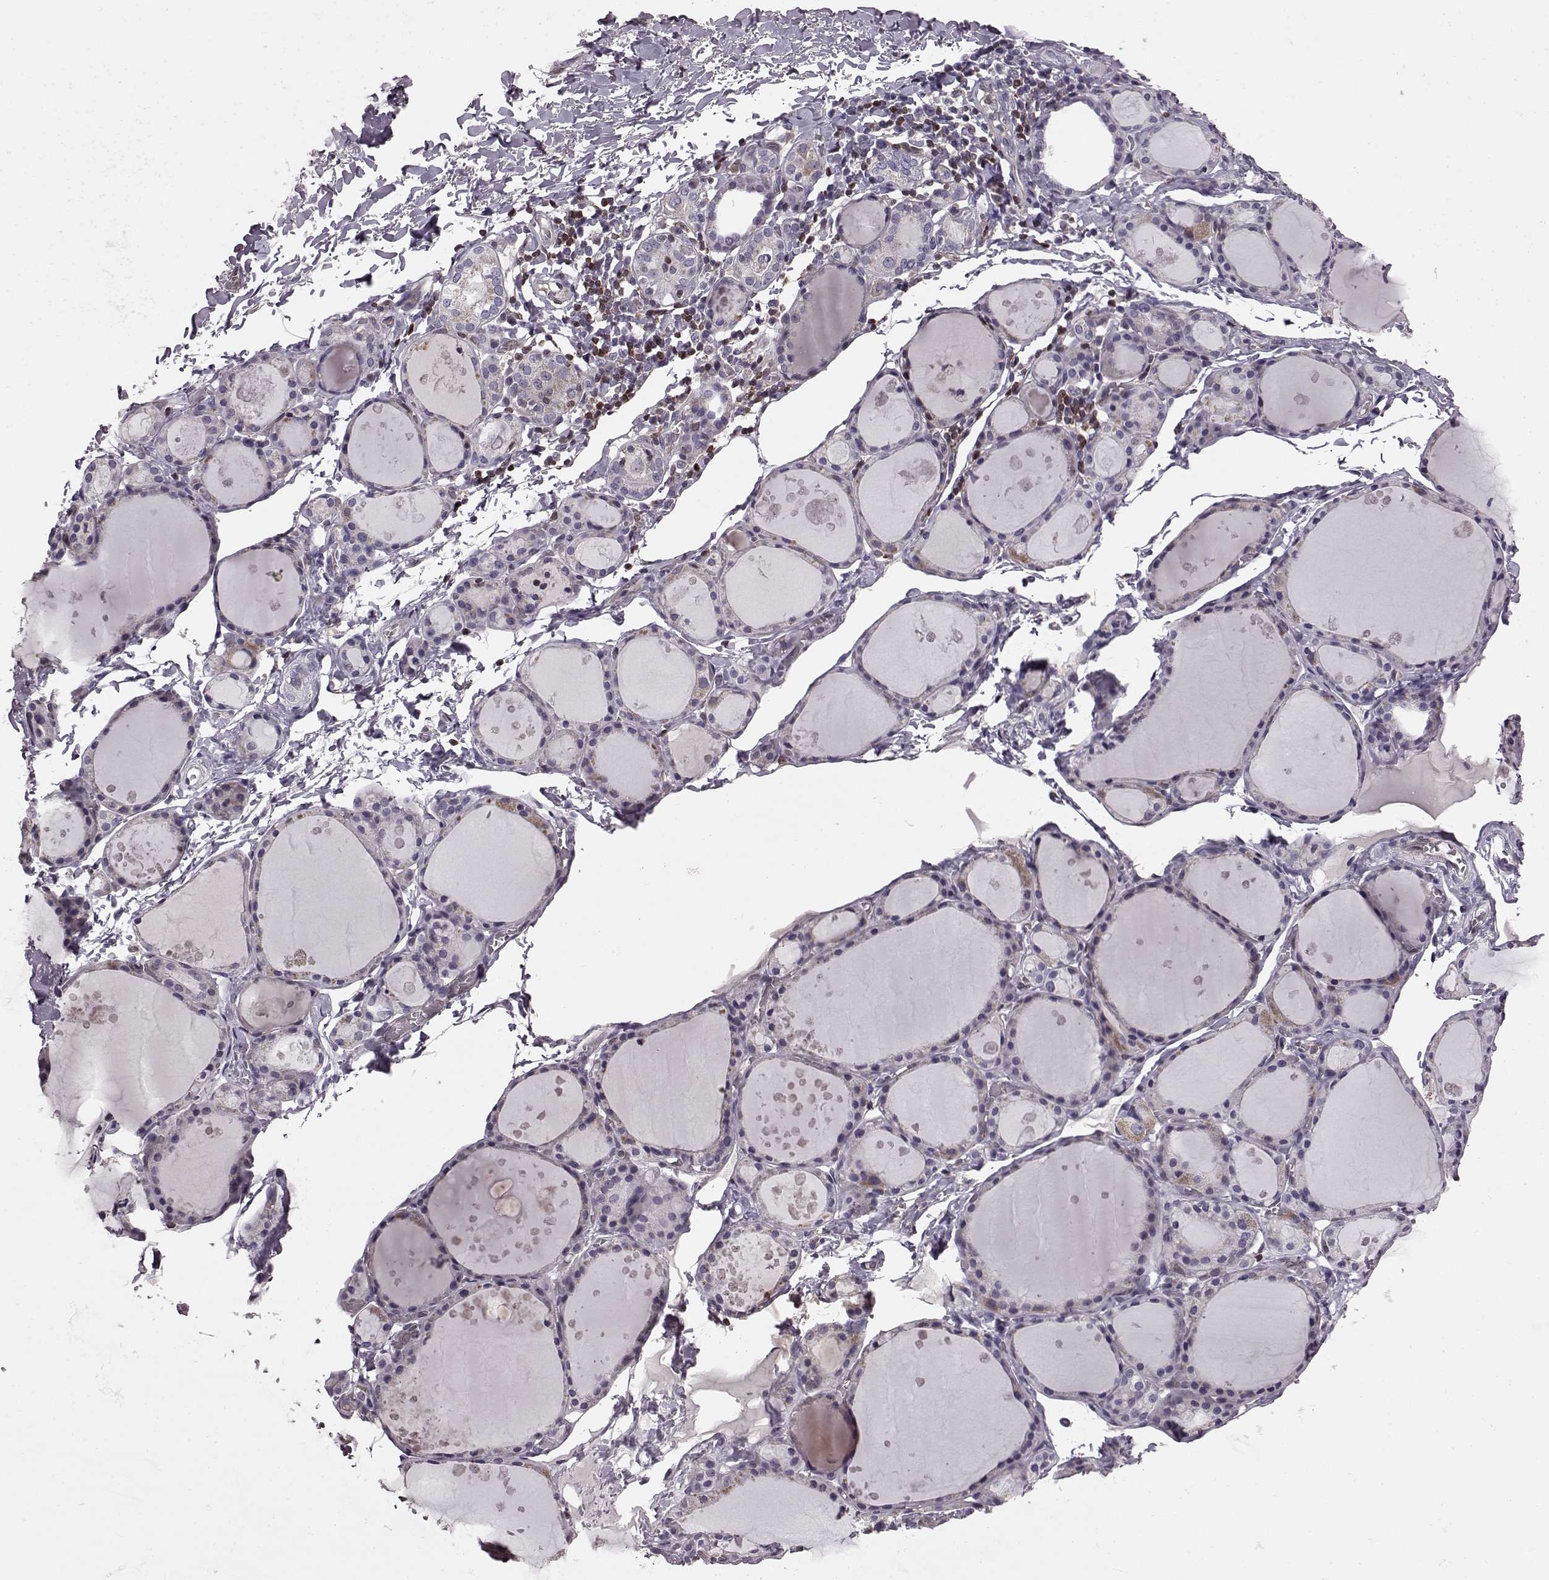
{"staining": {"intensity": "negative", "quantity": "none", "location": "none"}, "tissue": "thyroid gland", "cell_type": "Glandular cells", "image_type": "normal", "snomed": [{"axis": "morphology", "description": "Normal tissue, NOS"}, {"axis": "topography", "description": "Thyroid gland"}], "caption": "There is no significant staining in glandular cells of thyroid gland. Brightfield microscopy of IHC stained with DAB (3,3'-diaminobenzidine) (brown) and hematoxylin (blue), captured at high magnification.", "gene": "CDC42SE1", "patient": {"sex": "male", "age": 68}}